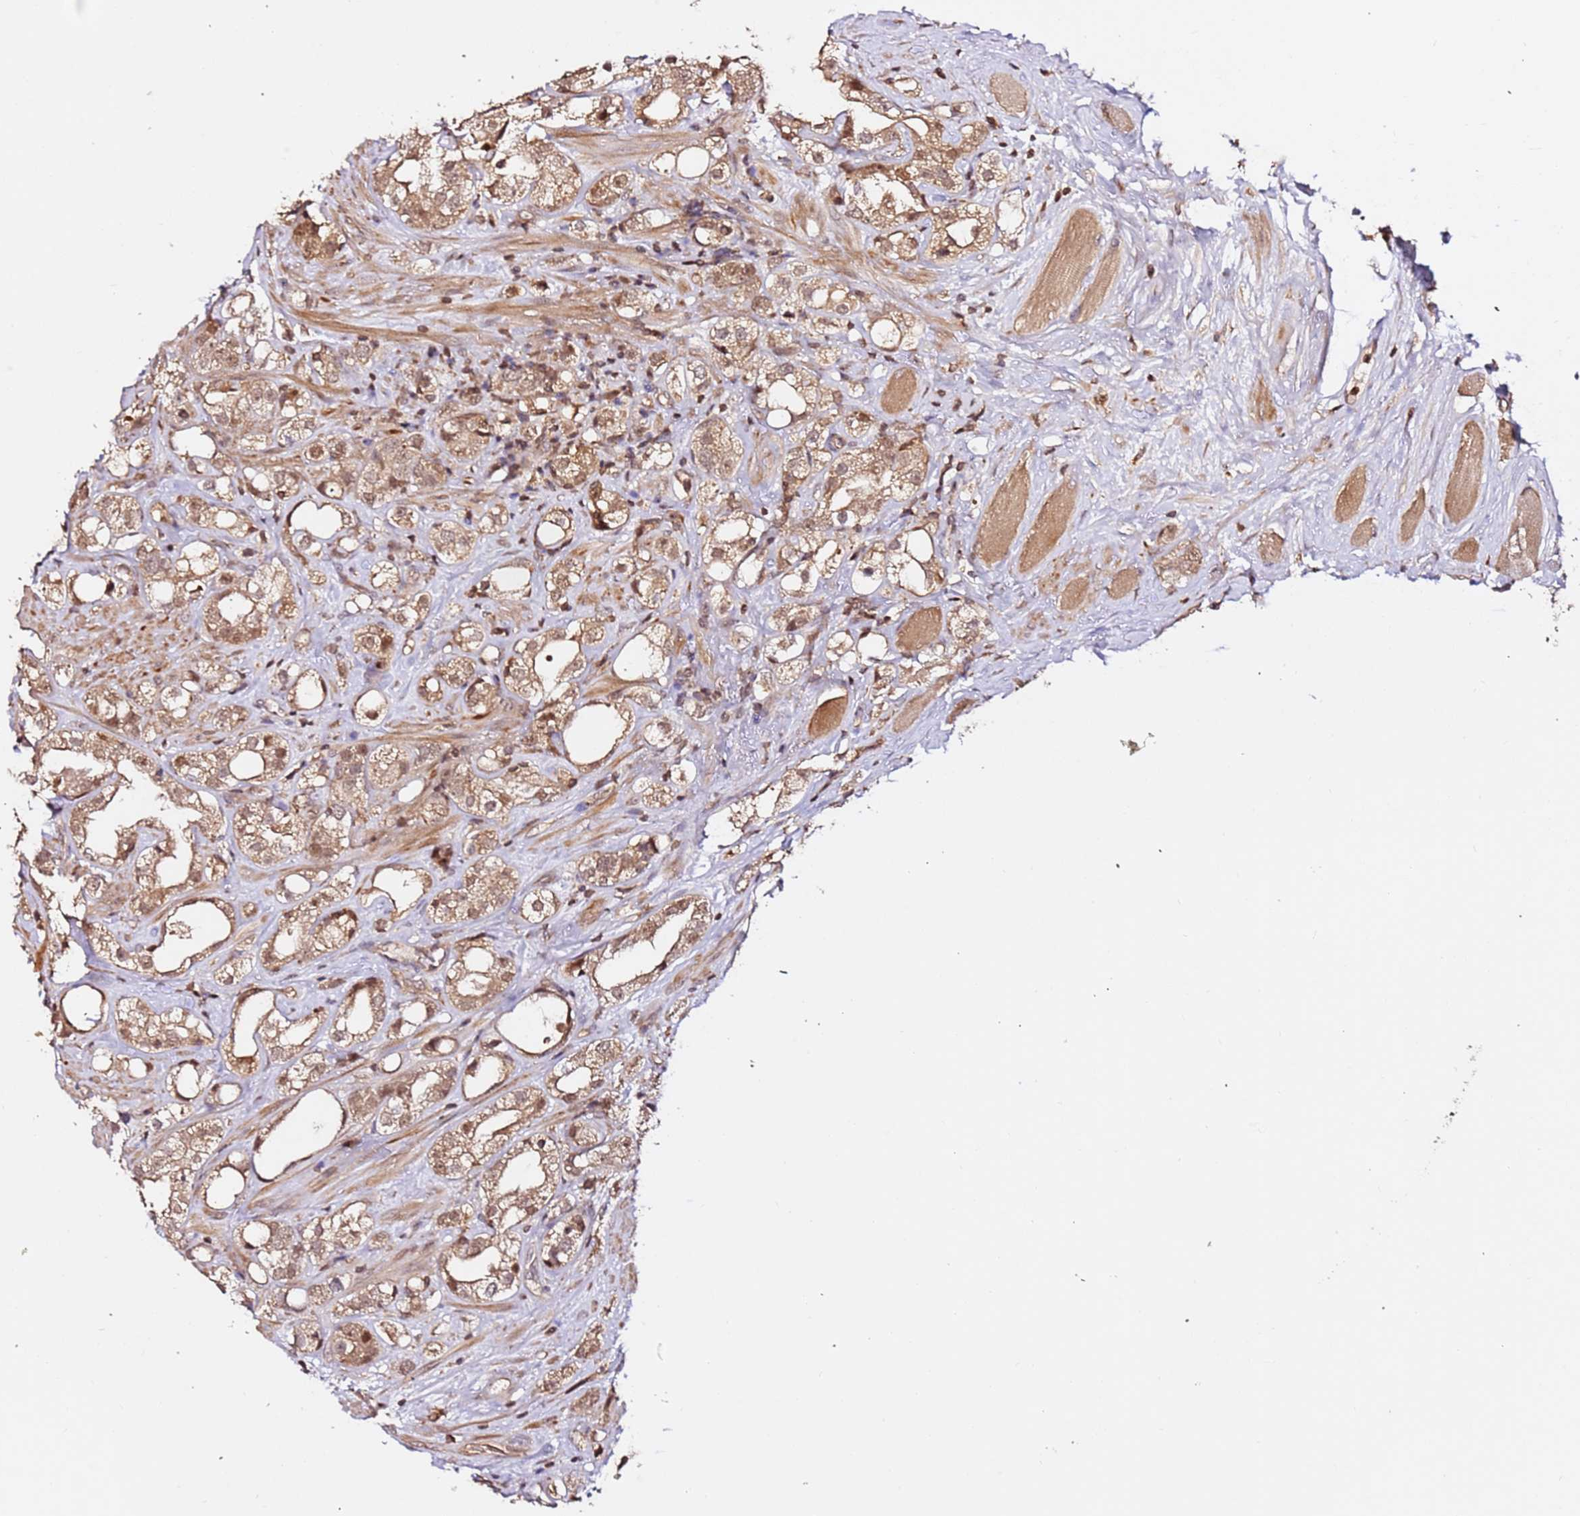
{"staining": {"intensity": "weak", "quantity": ">75%", "location": "cytoplasmic/membranous,nuclear"}, "tissue": "prostate cancer", "cell_type": "Tumor cells", "image_type": "cancer", "snomed": [{"axis": "morphology", "description": "Adenocarcinoma, NOS"}, {"axis": "topography", "description": "Prostate"}], "caption": "Adenocarcinoma (prostate) stained with a protein marker demonstrates weak staining in tumor cells.", "gene": "OR5V1", "patient": {"sex": "male", "age": 79}}